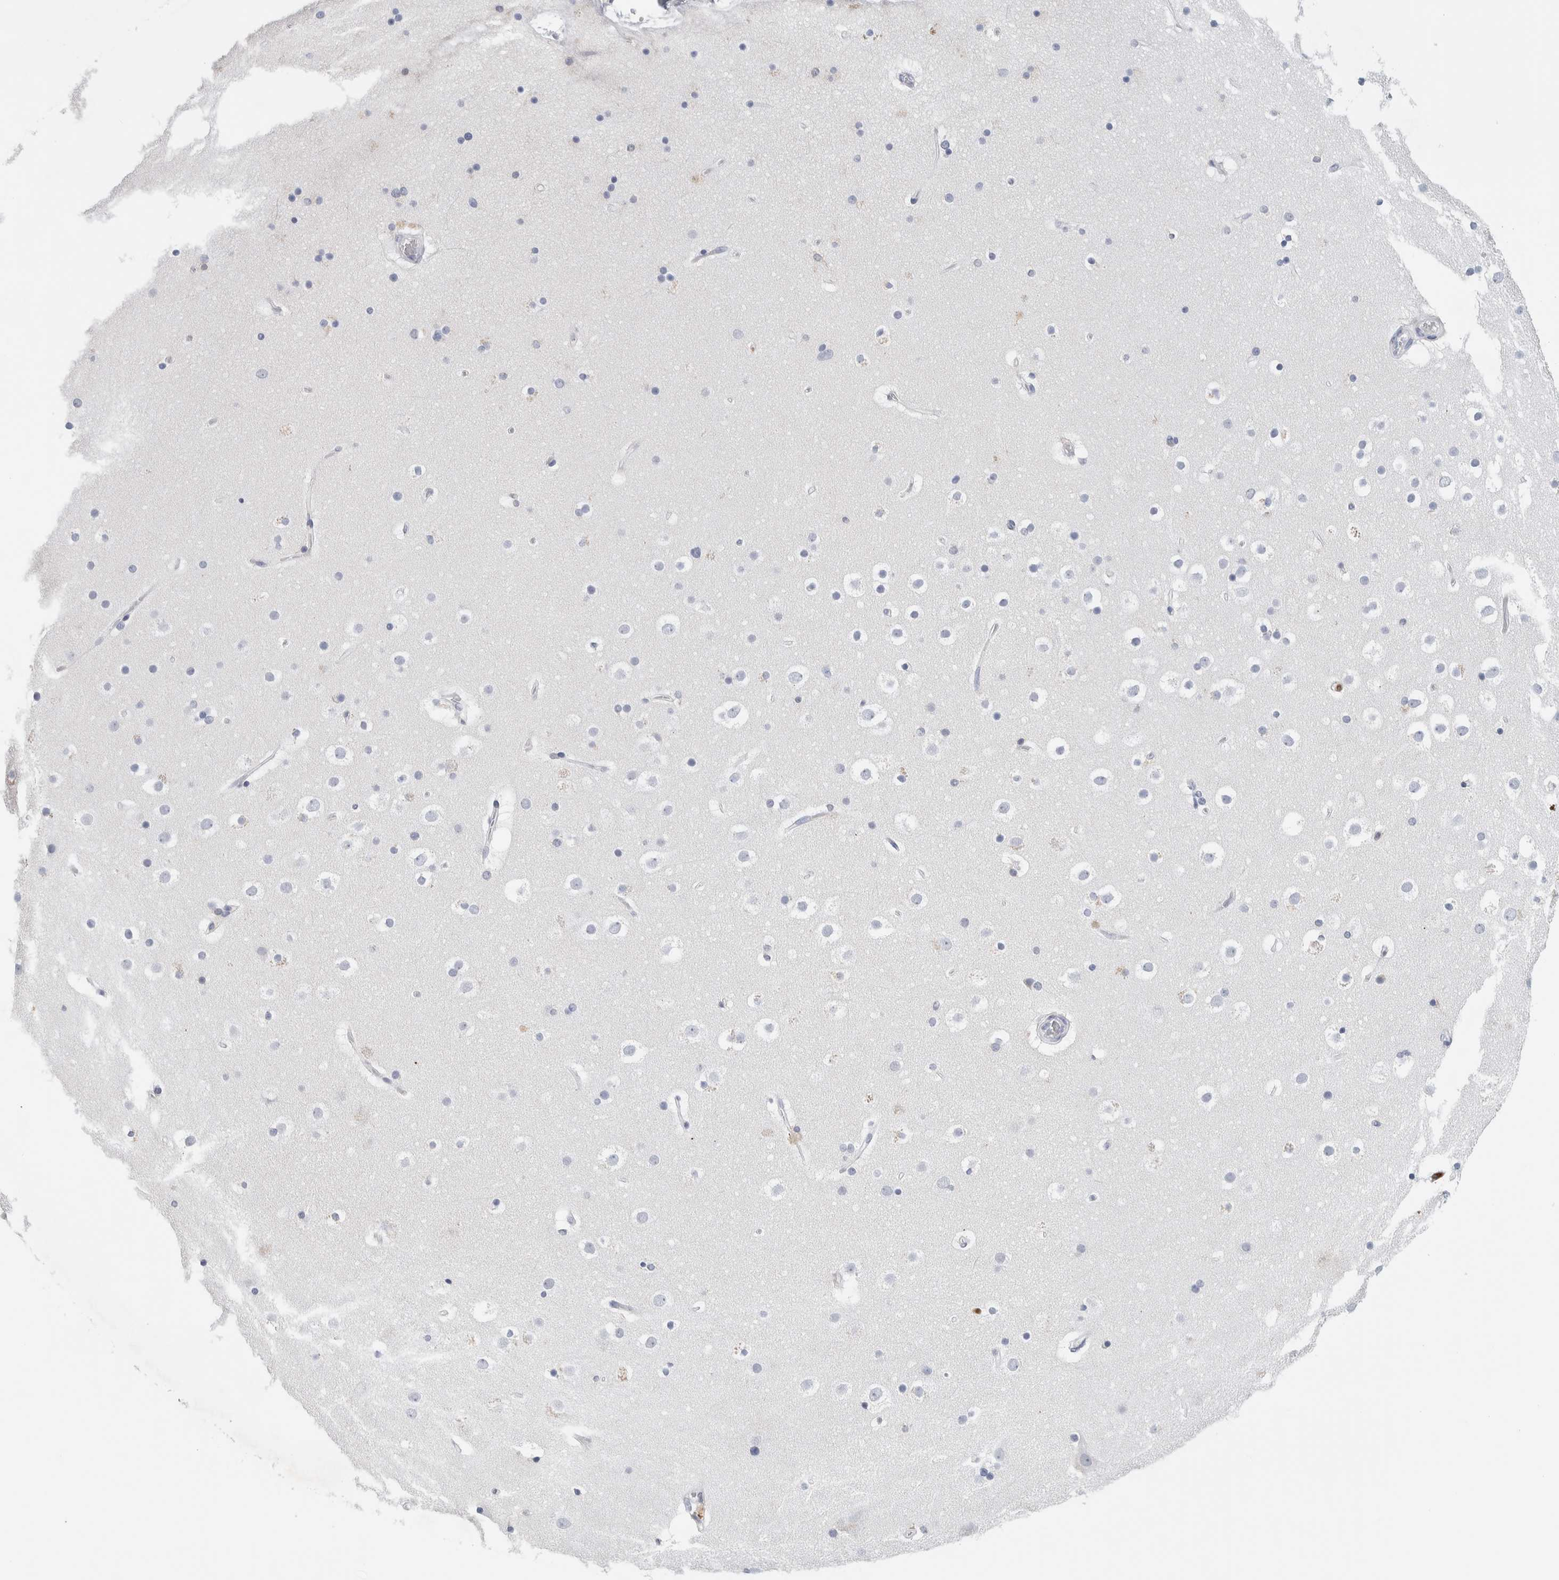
{"staining": {"intensity": "negative", "quantity": "none", "location": "none"}, "tissue": "cerebral cortex", "cell_type": "Endothelial cells", "image_type": "normal", "snomed": [{"axis": "morphology", "description": "Normal tissue, NOS"}, {"axis": "topography", "description": "Cerebral cortex"}], "caption": "An IHC histopathology image of unremarkable cerebral cortex is shown. There is no staining in endothelial cells of cerebral cortex. (DAB IHC with hematoxylin counter stain).", "gene": "NCF2", "patient": {"sex": "male", "age": 57}}